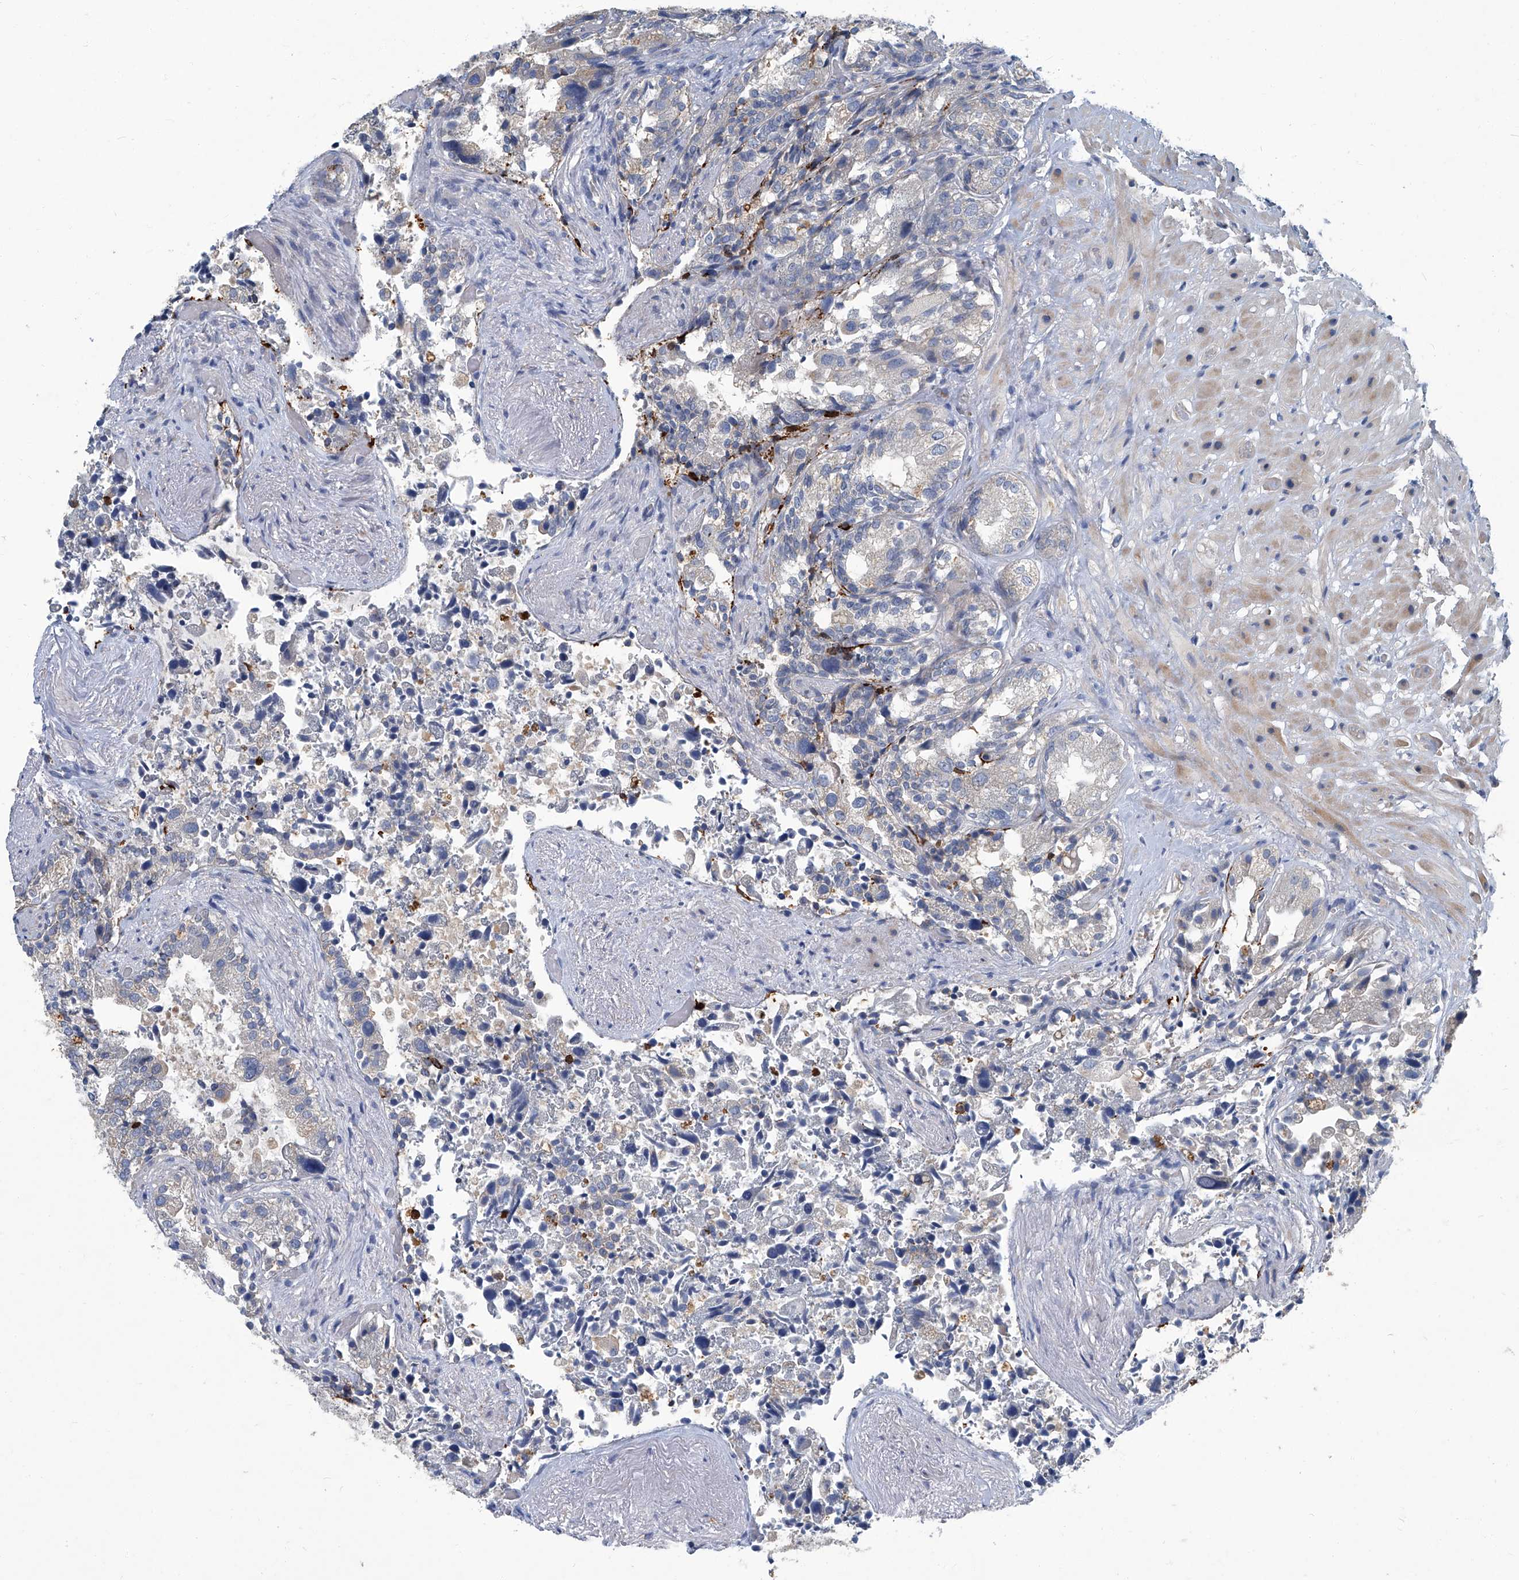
{"staining": {"intensity": "moderate", "quantity": "<25%", "location": "cytoplasmic/membranous"}, "tissue": "seminal vesicle", "cell_type": "Glandular cells", "image_type": "normal", "snomed": [{"axis": "morphology", "description": "Normal tissue, NOS"}, {"axis": "topography", "description": "Seminal veicle"}, {"axis": "topography", "description": "Peripheral nerve tissue"}], "caption": "DAB (3,3'-diaminobenzidine) immunohistochemical staining of normal seminal vesicle demonstrates moderate cytoplasmic/membranous protein staining in approximately <25% of glandular cells.", "gene": "SLC26A11", "patient": {"sex": "male", "age": 63}}